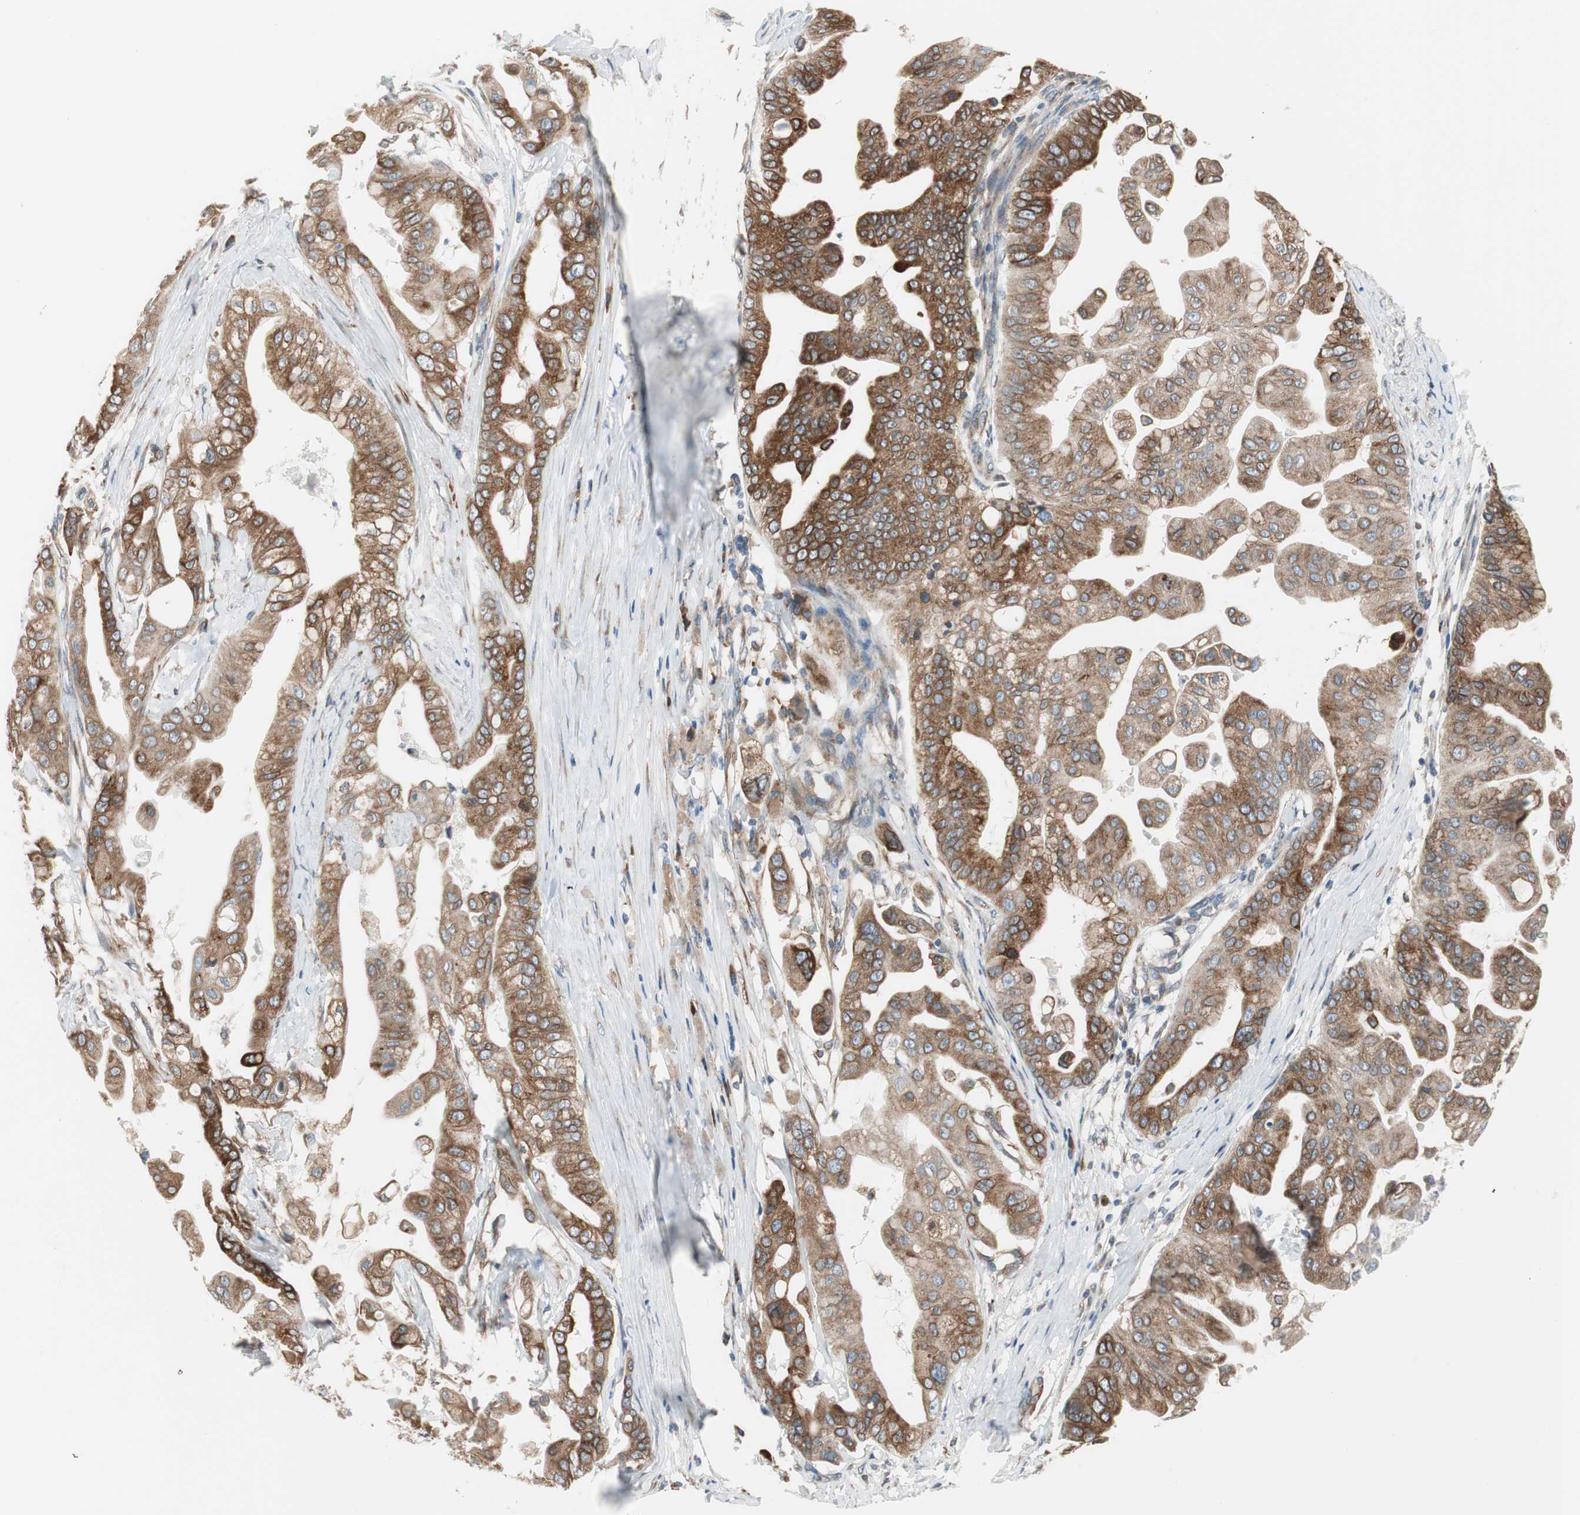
{"staining": {"intensity": "moderate", "quantity": ">75%", "location": "cytoplasmic/membranous"}, "tissue": "pancreatic cancer", "cell_type": "Tumor cells", "image_type": "cancer", "snomed": [{"axis": "morphology", "description": "Adenocarcinoma, NOS"}, {"axis": "topography", "description": "Pancreas"}], "caption": "Immunohistochemical staining of adenocarcinoma (pancreatic) displays medium levels of moderate cytoplasmic/membranous protein positivity in about >75% of tumor cells.", "gene": "CLCC1", "patient": {"sex": "female", "age": 75}}